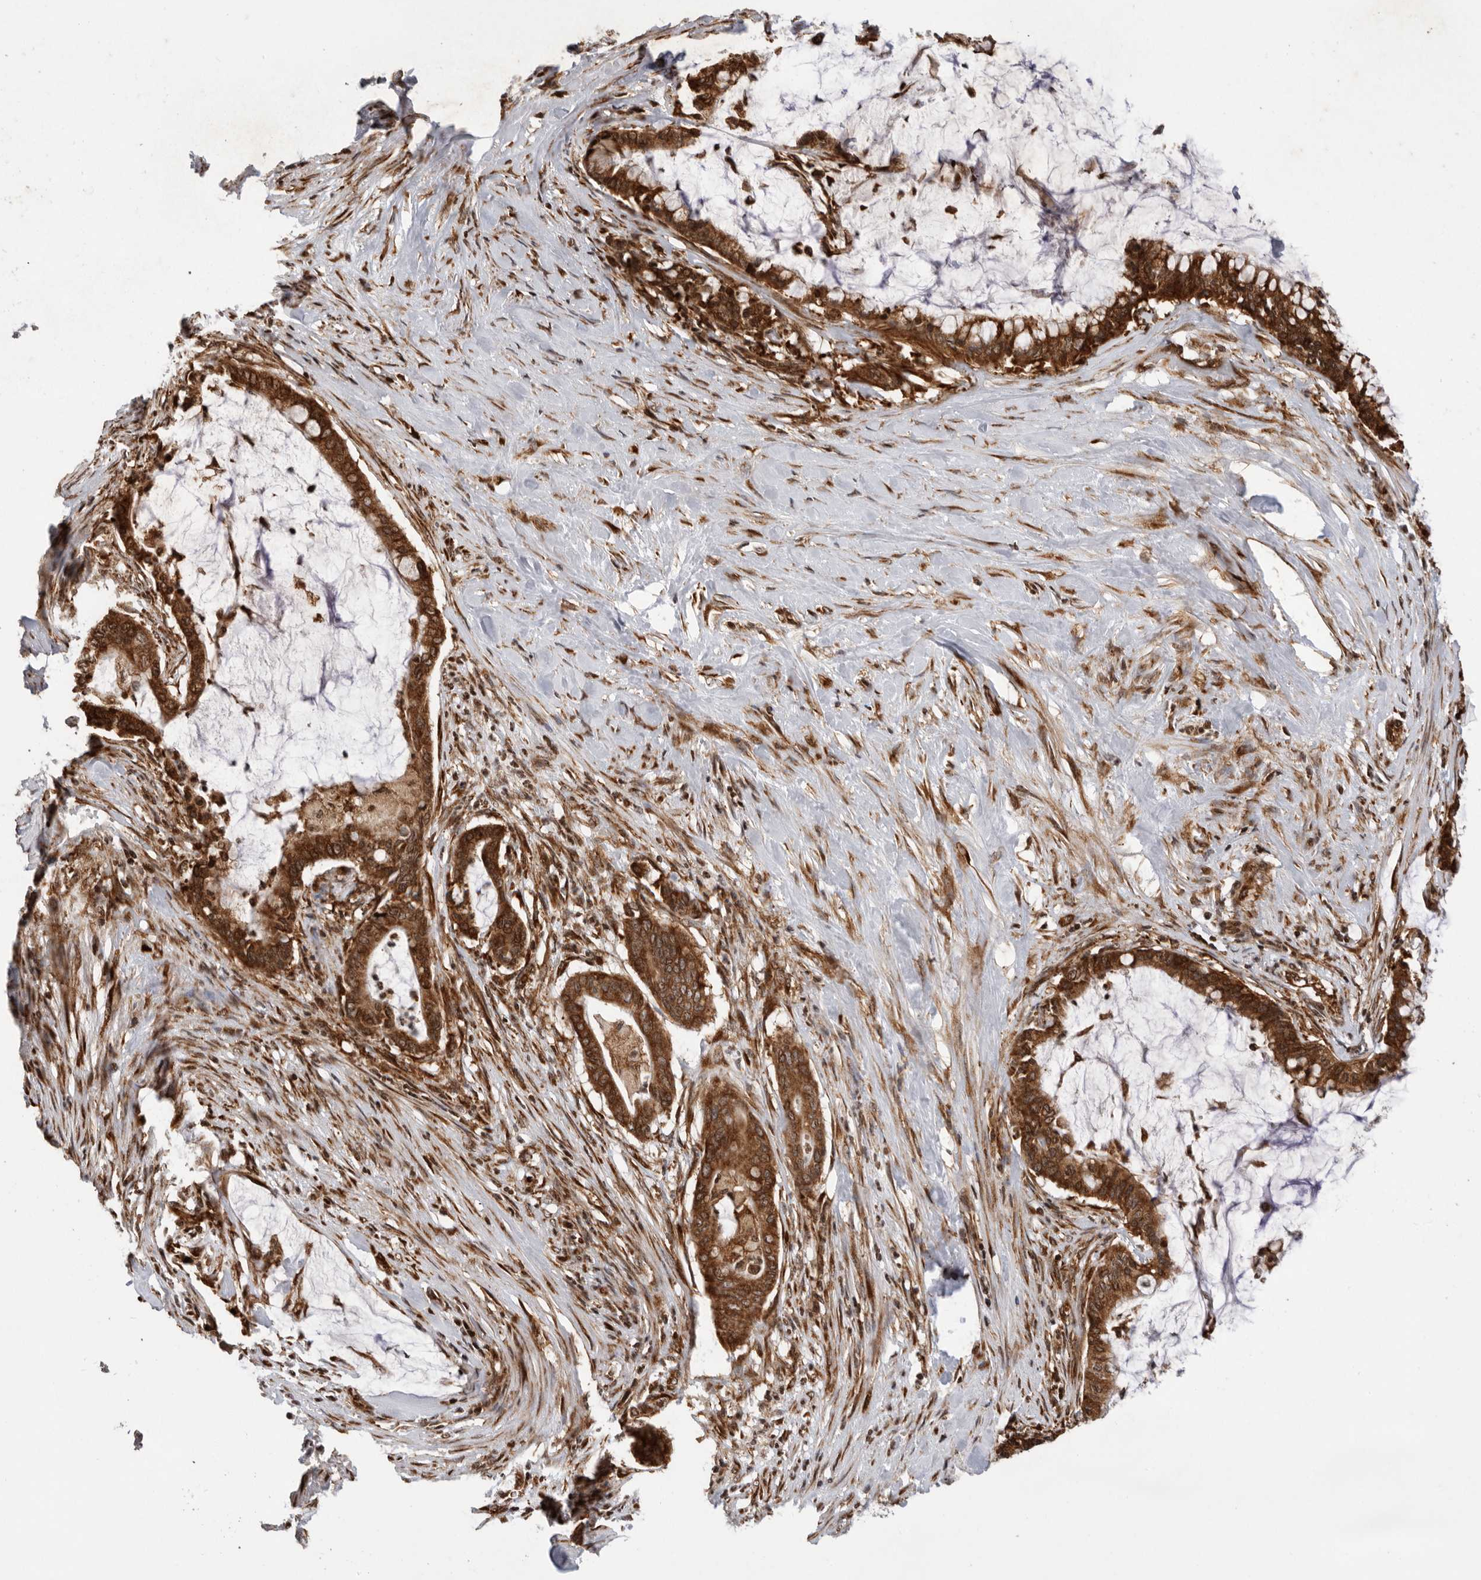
{"staining": {"intensity": "strong", "quantity": ">75%", "location": "cytoplasmic/membranous"}, "tissue": "pancreatic cancer", "cell_type": "Tumor cells", "image_type": "cancer", "snomed": [{"axis": "morphology", "description": "Adenocarcinoma, NOS"}, {"axis": "topography", "description": "Pancreas"}], "caption": "Human pancreatic cancer (adenocarcinoma) stained with a protein marker shows strong staining in tumor cells.", "gene": "FZD3", "patient": {"sex": "male", "age": 41}}